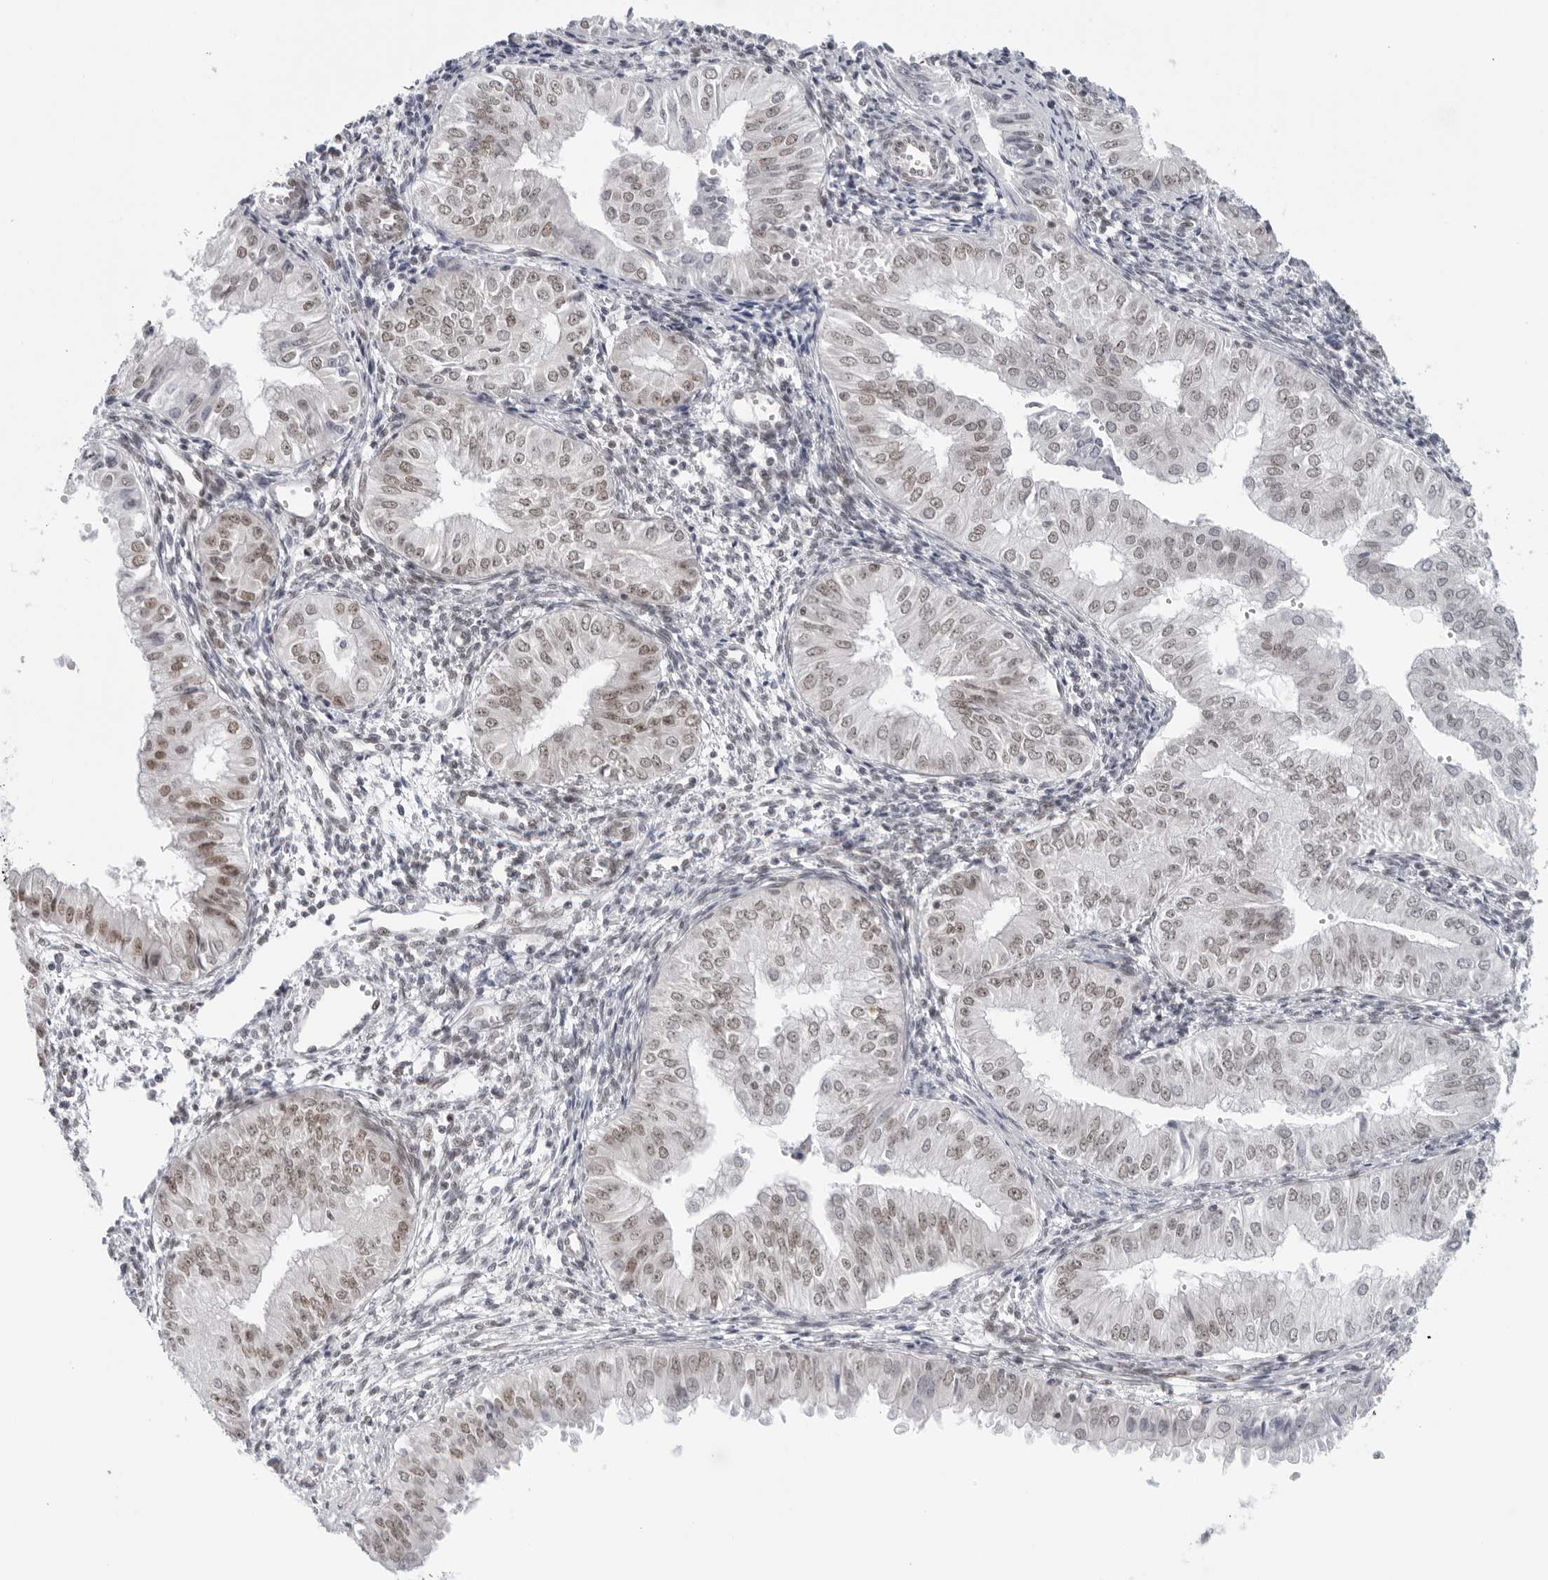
{"staining": {"intensity": "weak", "quantity": ">75%", "location": "nuclear"}, "tissue": "endometrial cancer", "cell_type": "Tumor cells", "image_type": "cancer", "snomed": [{"axis": "morphology", "description": "Normal tissue, NOS"}, {"axis": "morphology", "description": "Adenocarcinoma, NOS"}, {"axis": "topography", "description": "Endometrium"}], "caption": "About >75% of tumor cells in human endometrial adenocarcinoma reveal weak nuclear protein positivity as visualized by brown immunohistochemical staining.", "gene": "FOXK2", "patient": {"sex": "female", "age": 53}}